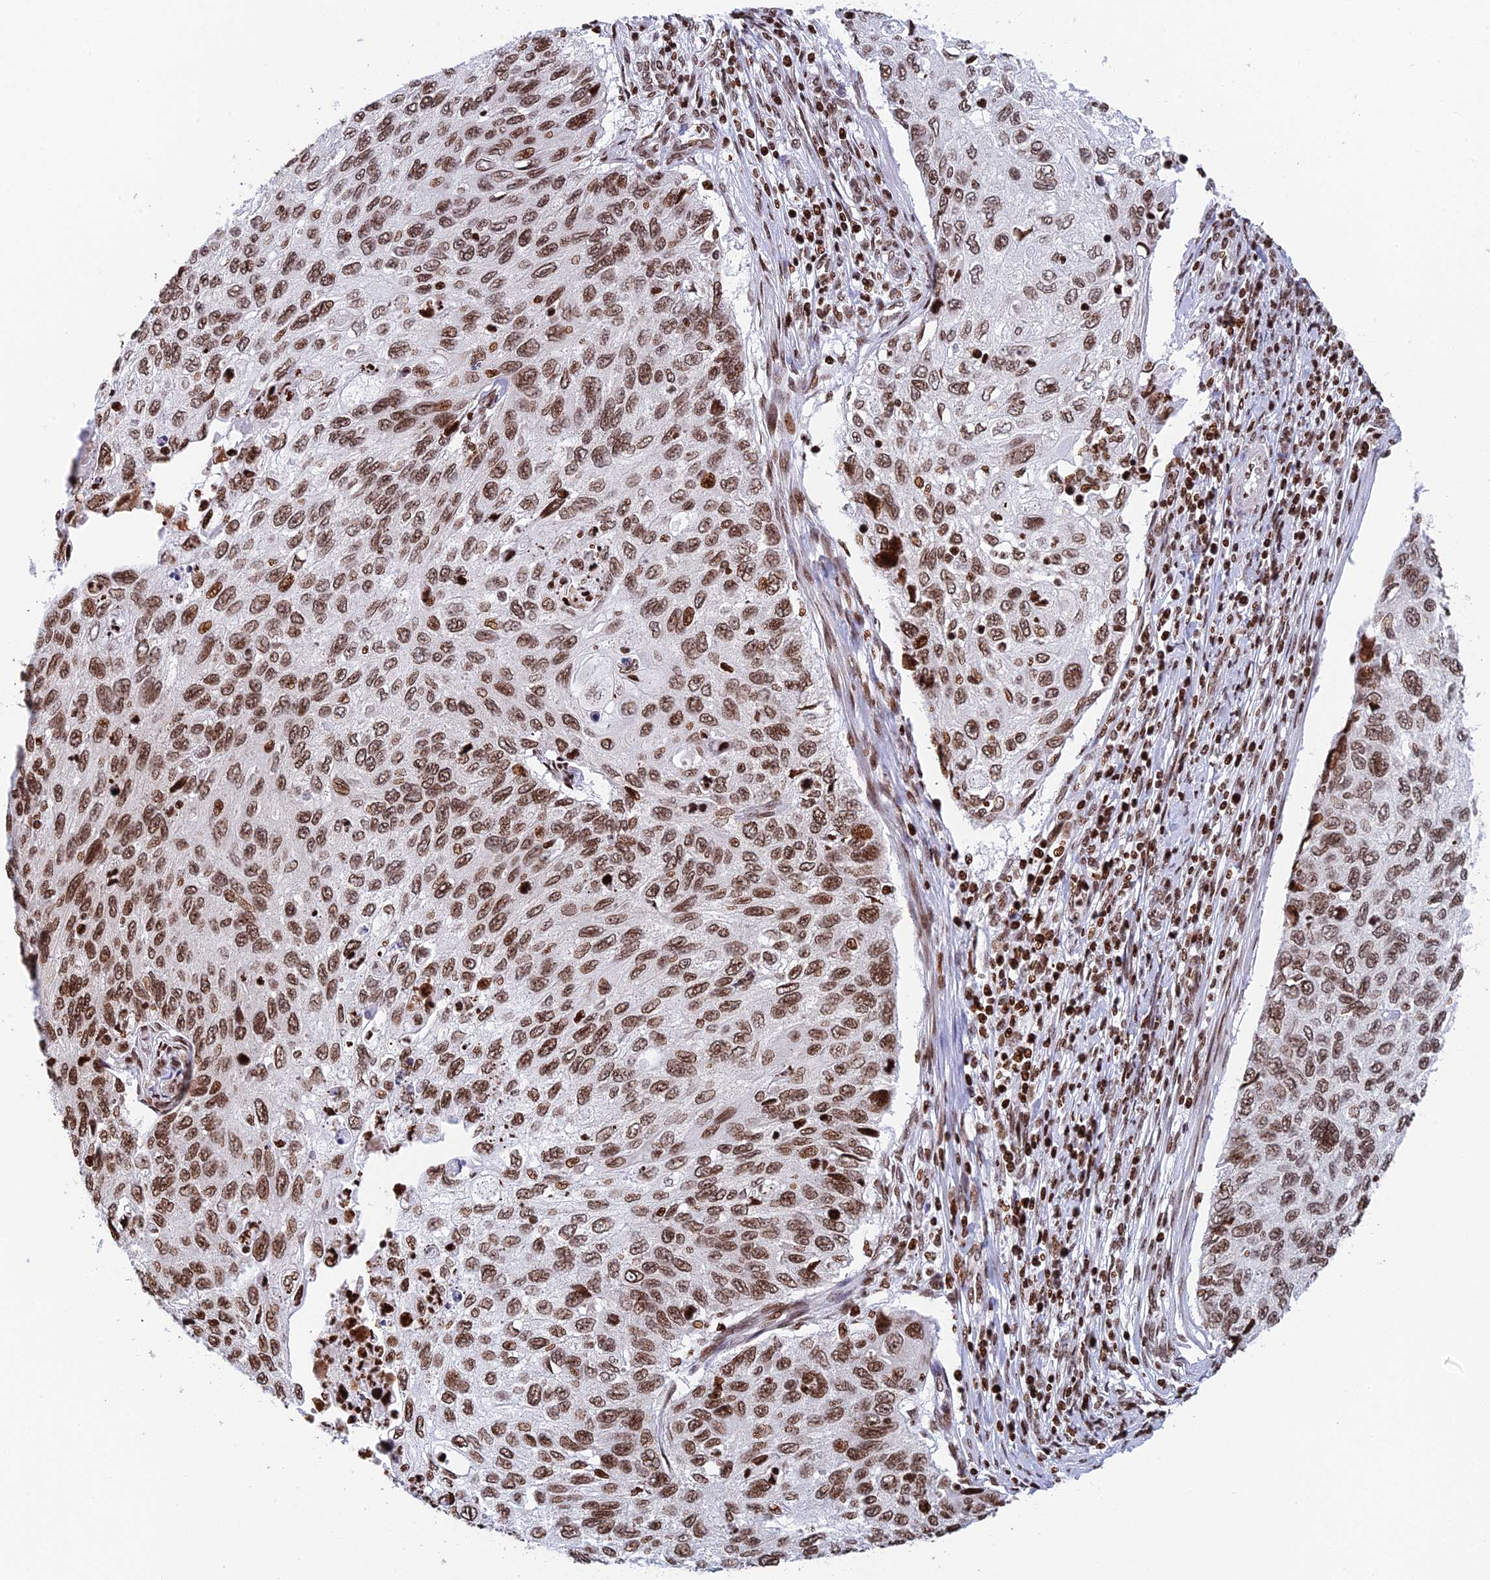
{"staining": {"intensity": "moderate", "quantity": ">75%", "location": "nuclear"}, "tissue": "cervical cancer", "cell_type": "Tumor cells", "image_type": "cancer", "snomed": [{"axis": "morphology", "description": "Squamous cell carcinoma, NOS"}, {"axis": "topography", "description": "Cervix"}], "caption": "Immunohistochemical staining of cervical cancer (squamous cell carcinoma) displays medium levels of moderate nuclear staining in about >75% of tumor cells.", "gene": "RPAP1", "patient": {"sex": "female", "age": 70}}